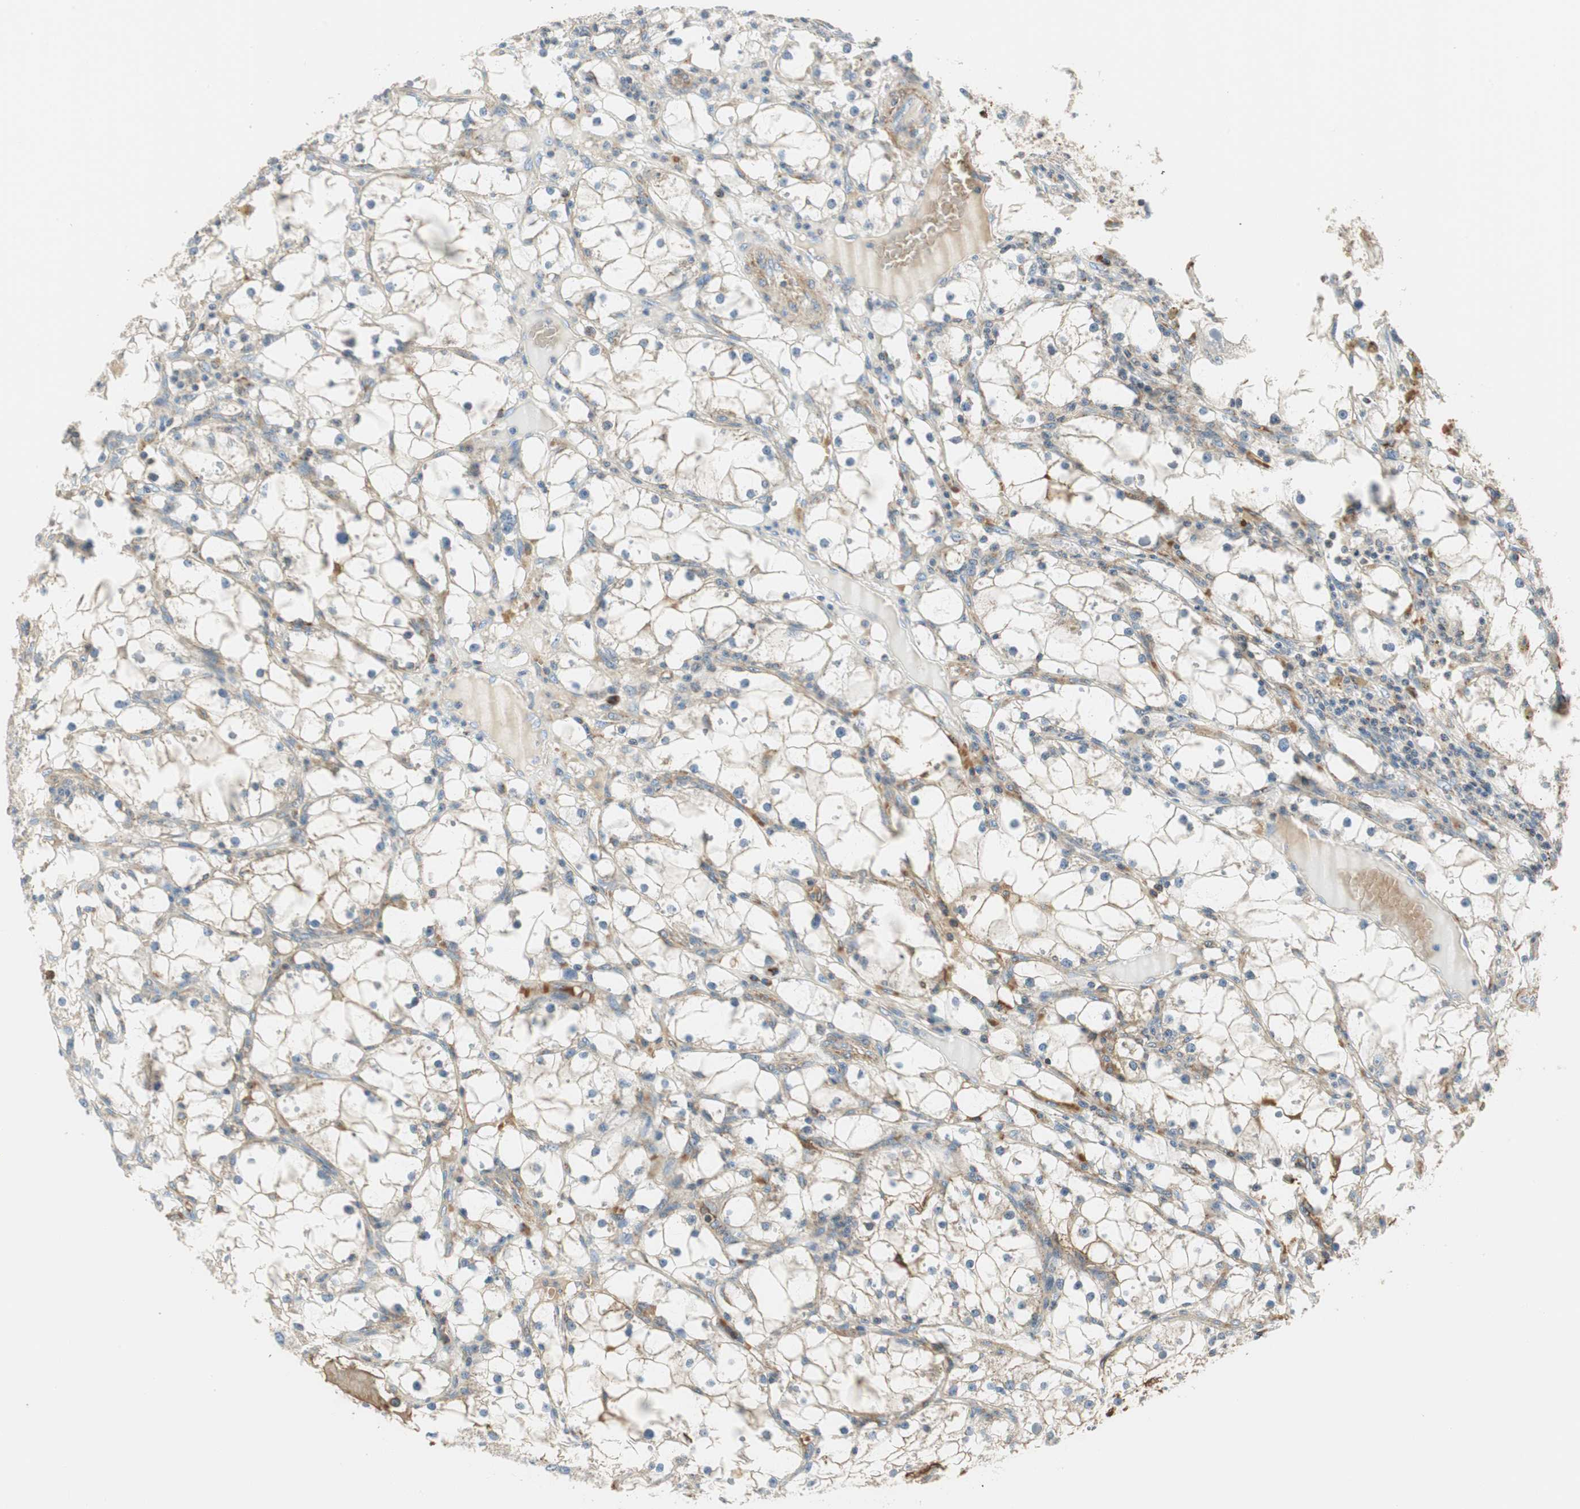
{"staining": {"intensity": "moderate", "quantity": "25%-75%", "location": "cytoplasmic/membranous"}, "tissue": "renal cancer", "cell_type": "Tumor cells", "image_type": "cancer", "snomed": [{"axis": "morphology", "description": "Adenocarcinoma, NOS"}, {"axis": "topography", "description": "Kidney"}], "caption": "This is a micrograph of IHC staining of adenocarcinoma (renal), which shows moderate expression in the cytoplasmic/membranous of tumor cells.", "gene": "RORB", "patient": {"sex": "male", "age": 56}}